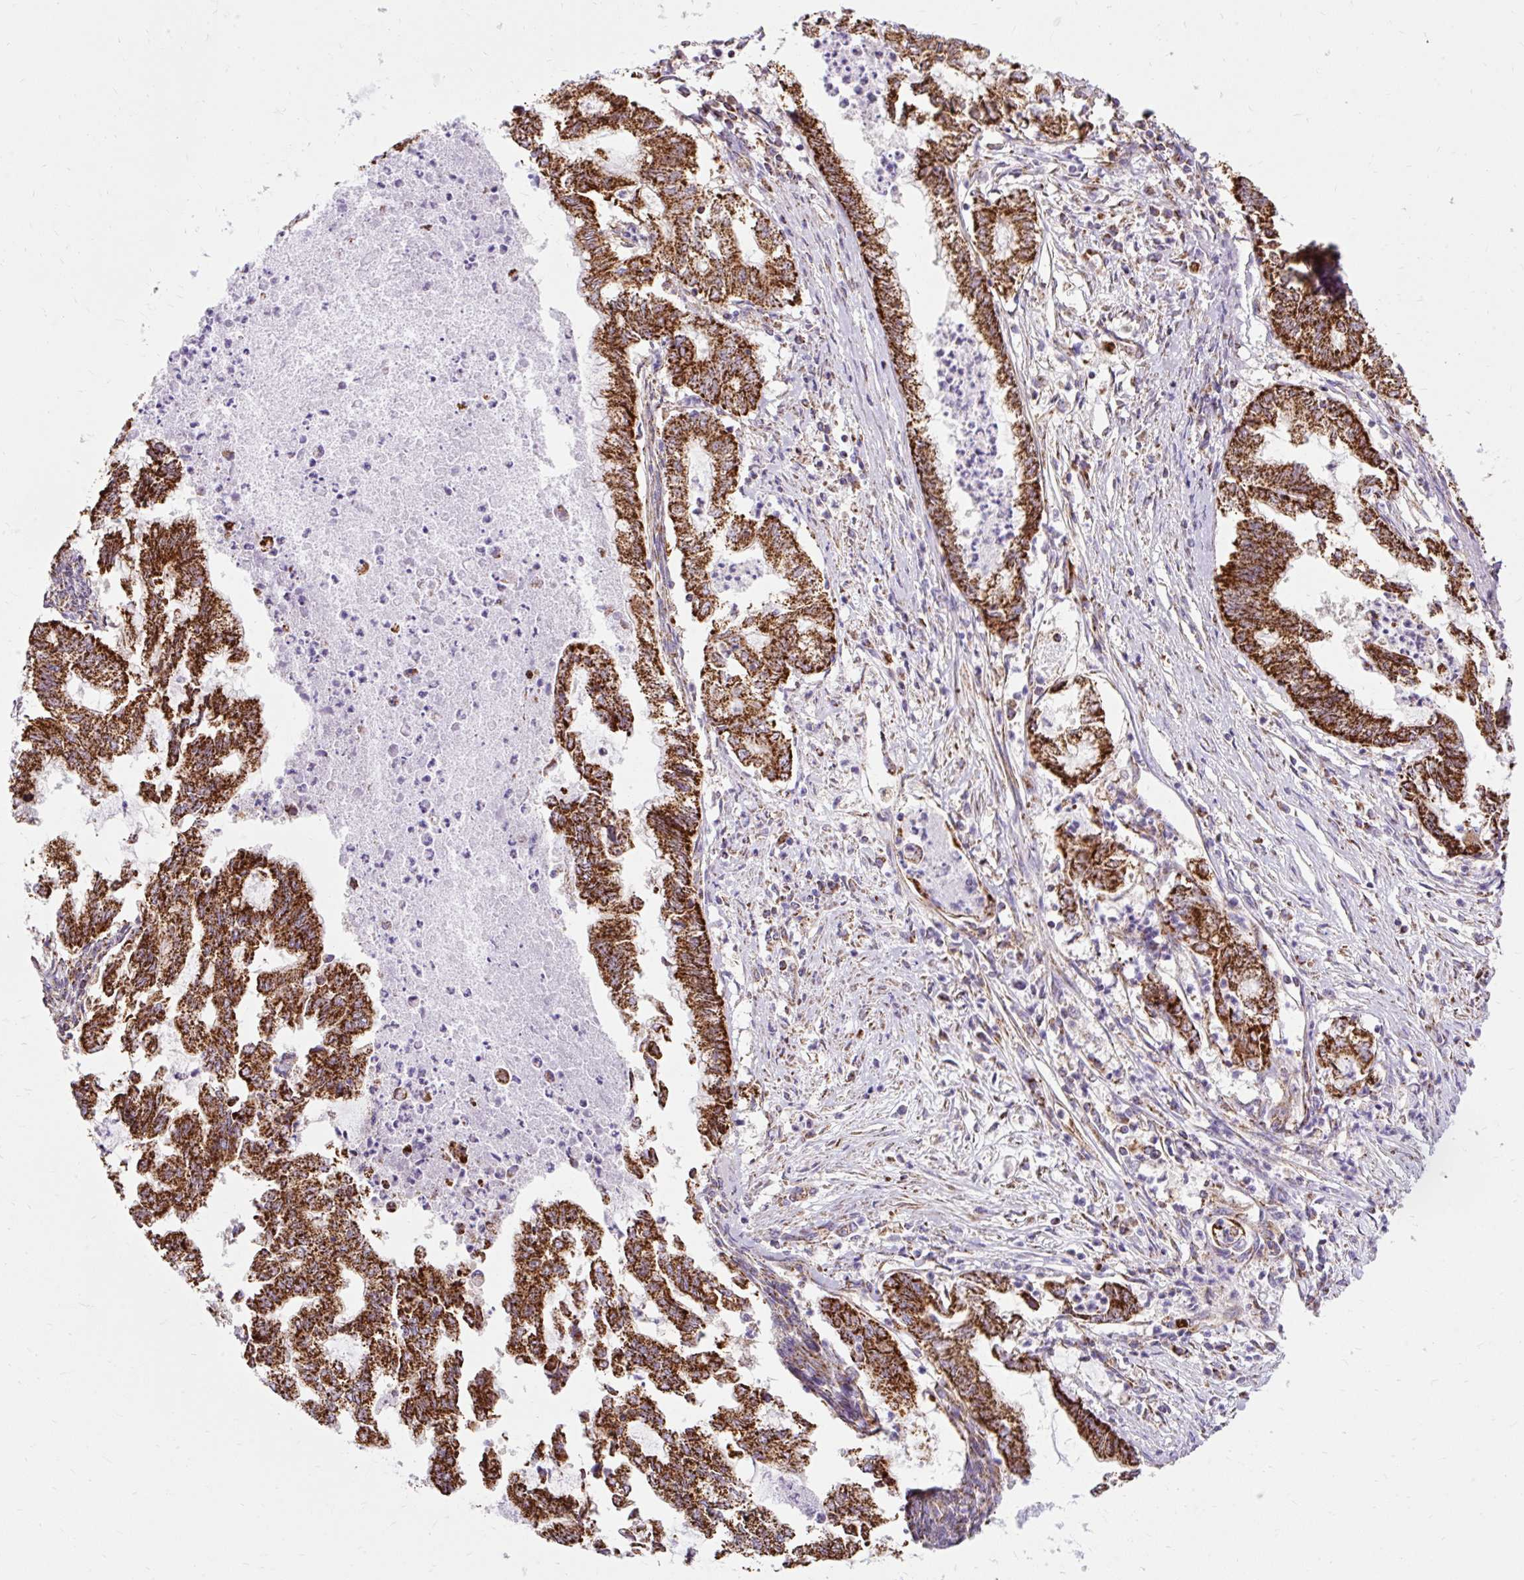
{"staining": {"intensity": "strong", "quantity": ">75%", "location": "cytoplasmic/membranous"}, "tissue": "endometrial cancer", "cell_type": "Tumor cells", "image_type": "cancer", "snomed": [{"axis": "morphology", "description": "Adenocarcinoma, NOS"}, {"axis": "topography", "description": "Endometrium"}], "caption": "Immunohistochemical staining of adenocarcinoma (endometrial) exhibits high levels of strong cytoplasmic/membranous protein positivity in about >75% of tumor cells.", "gene": "CEP290", "patient": {"sex": "female", "age": 79}}